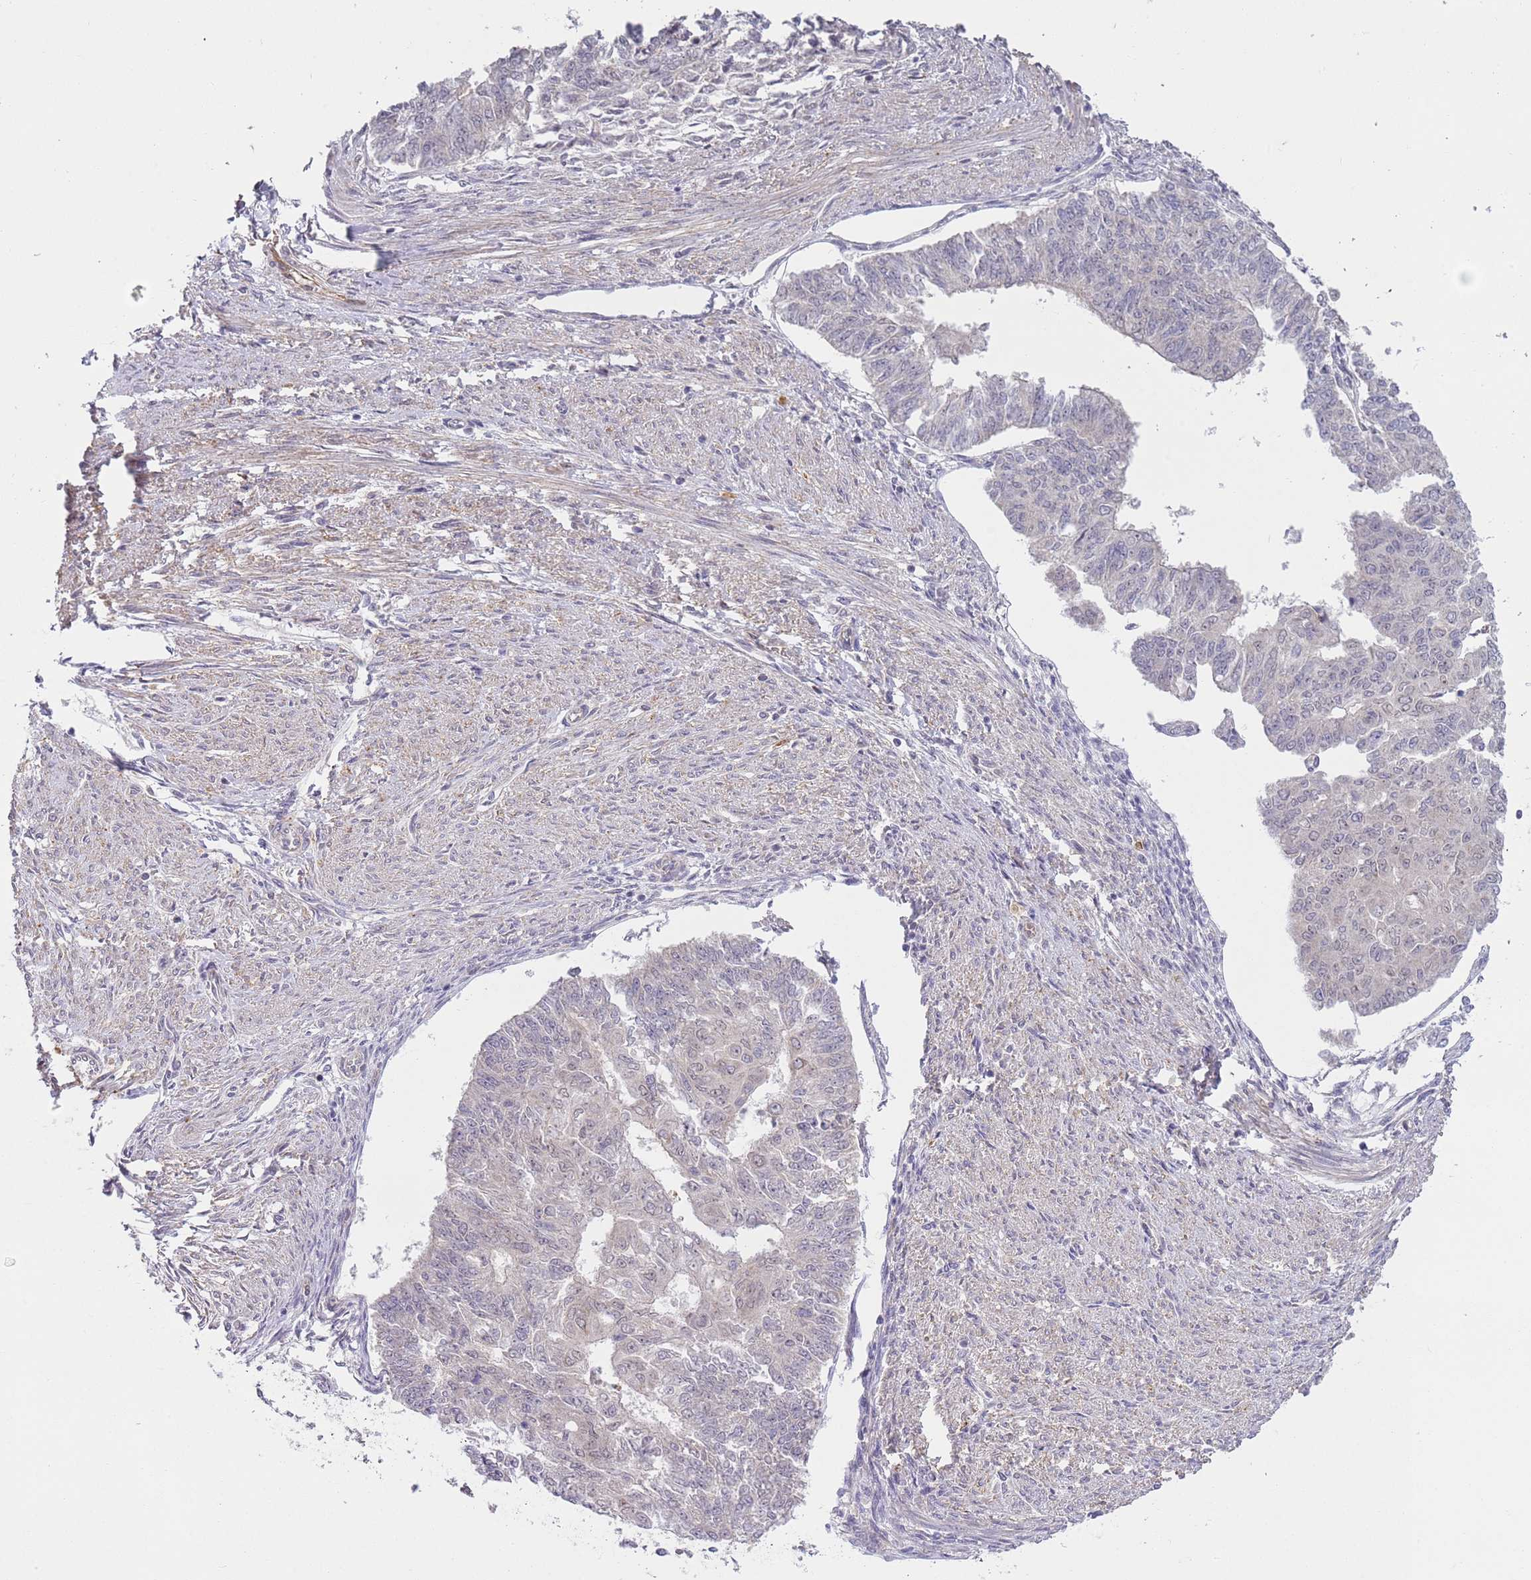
{"staining": {"intensity": "negative", "quantity": "none", "location": "none"}, "tissue": "endometrial cancer", "cell_type": "Tumor cells", "image_type": "cancer", "snomed": [{"axis": "morphology", "description": "Adenocarcinoma, NOS"}, {"axis": "topography", "description": "Endometrium"}], "caption": "Tumor cells are negative for brown protein staining in adenocarcinoma (endometrial). (DAB immunohistochemistry visualized using brightfield microscopy, high magnification).", "gene": "SKOR2", "patient": {"sex": "female", "age": 32}}